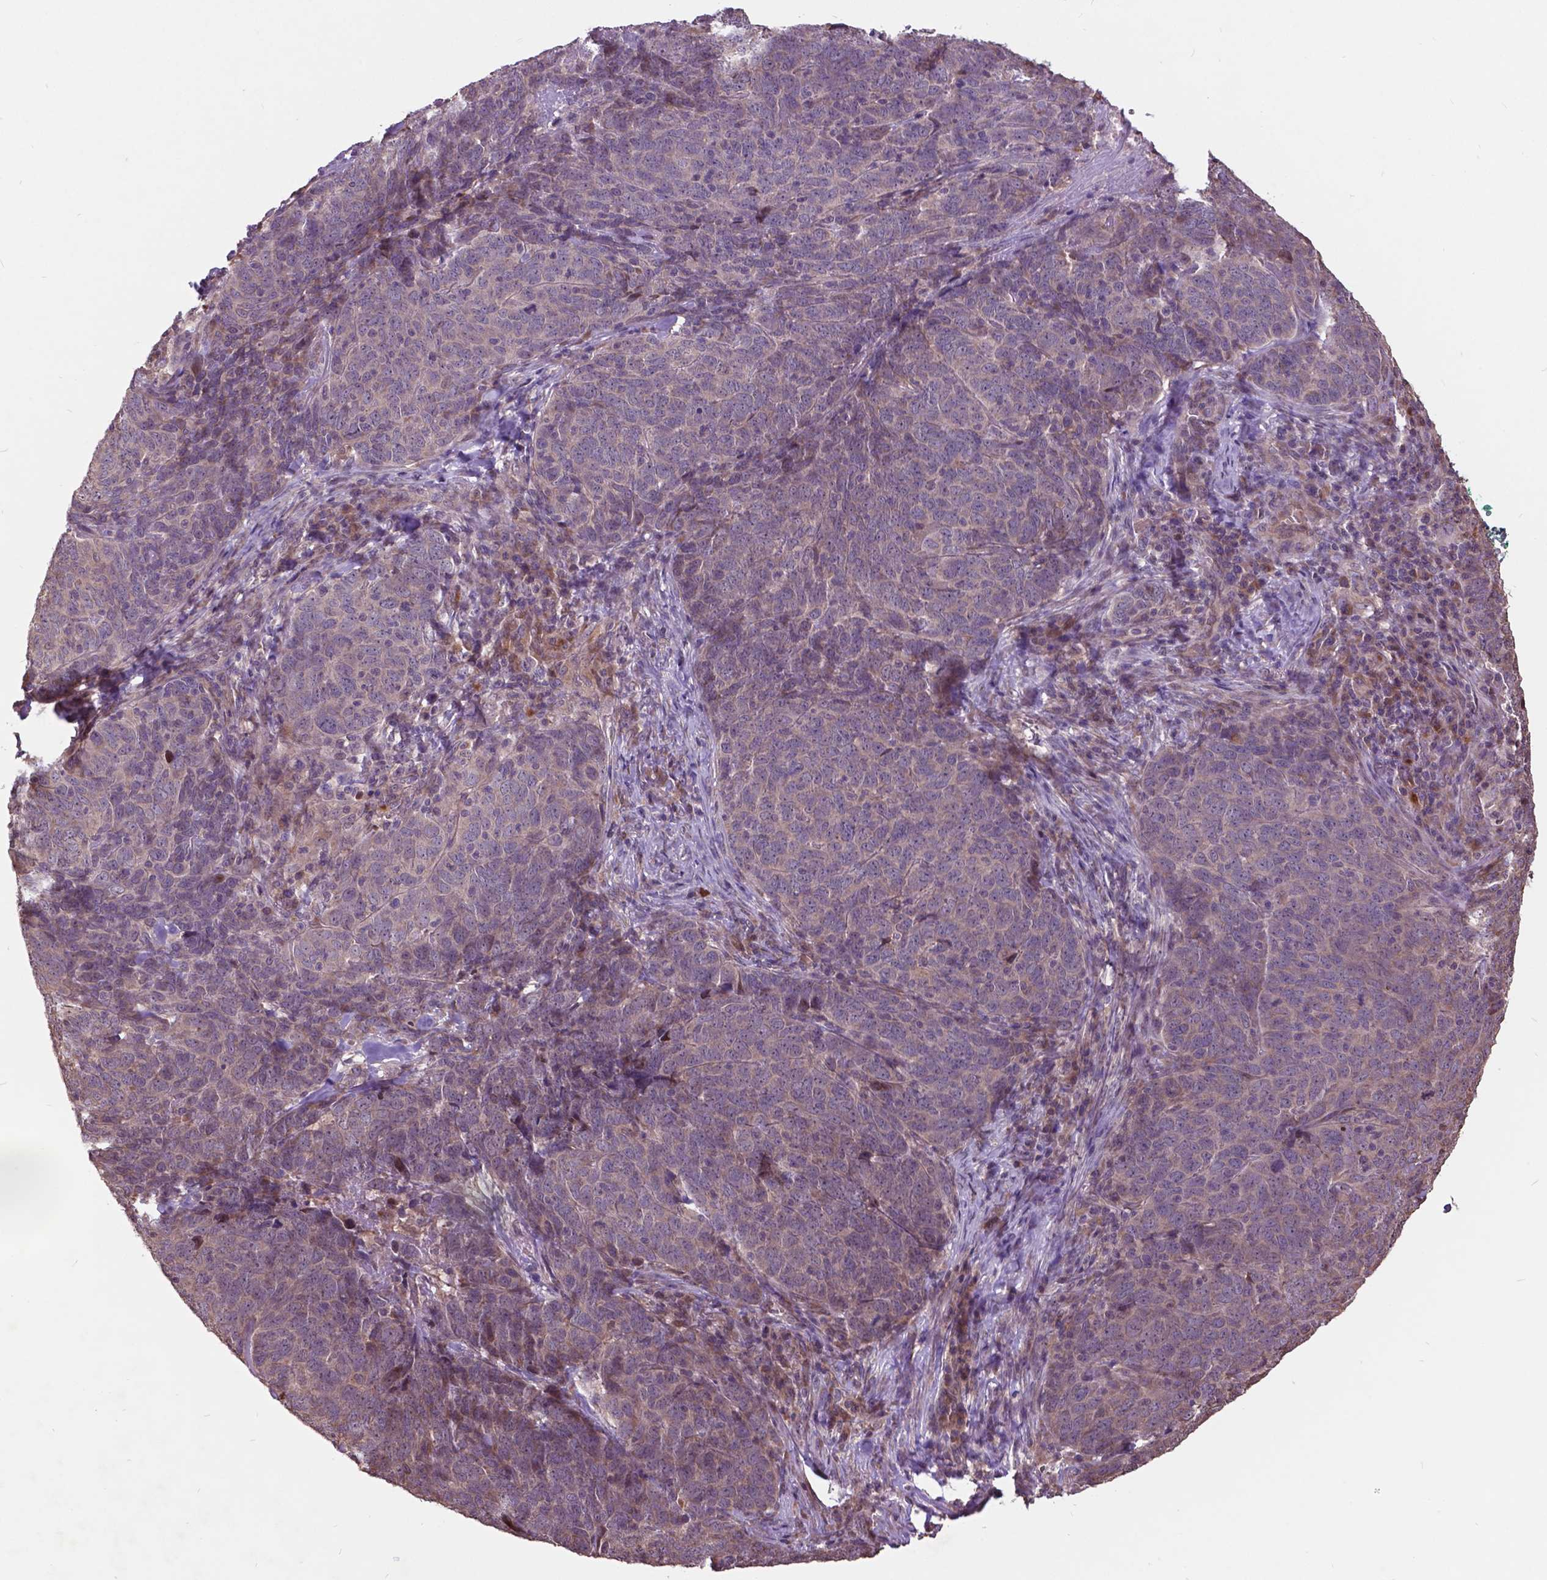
{"staining": {"intensity": "negative", "quantity": "none", "location": "none"}, "tissue": "skin cancer", "cell_type": "Tumor cells", "image_type": "cancer", "snomed": [{"axis": "morphology", "description": "Squamous cell carcinoma, NOS"}, {"axis": "topography", "description": "Skin"}, {"axis": "topography", "description": "Anal"}], "caption": "High magnification brightfield microscopy of squamous cell carcinoma (skin) stained with DAB (brown) and counterstained with hematoxylin (blue): tumor cells show no significant expression.", "gene": "AP1S3", "patient": {"sex": "female", "age": 51}}